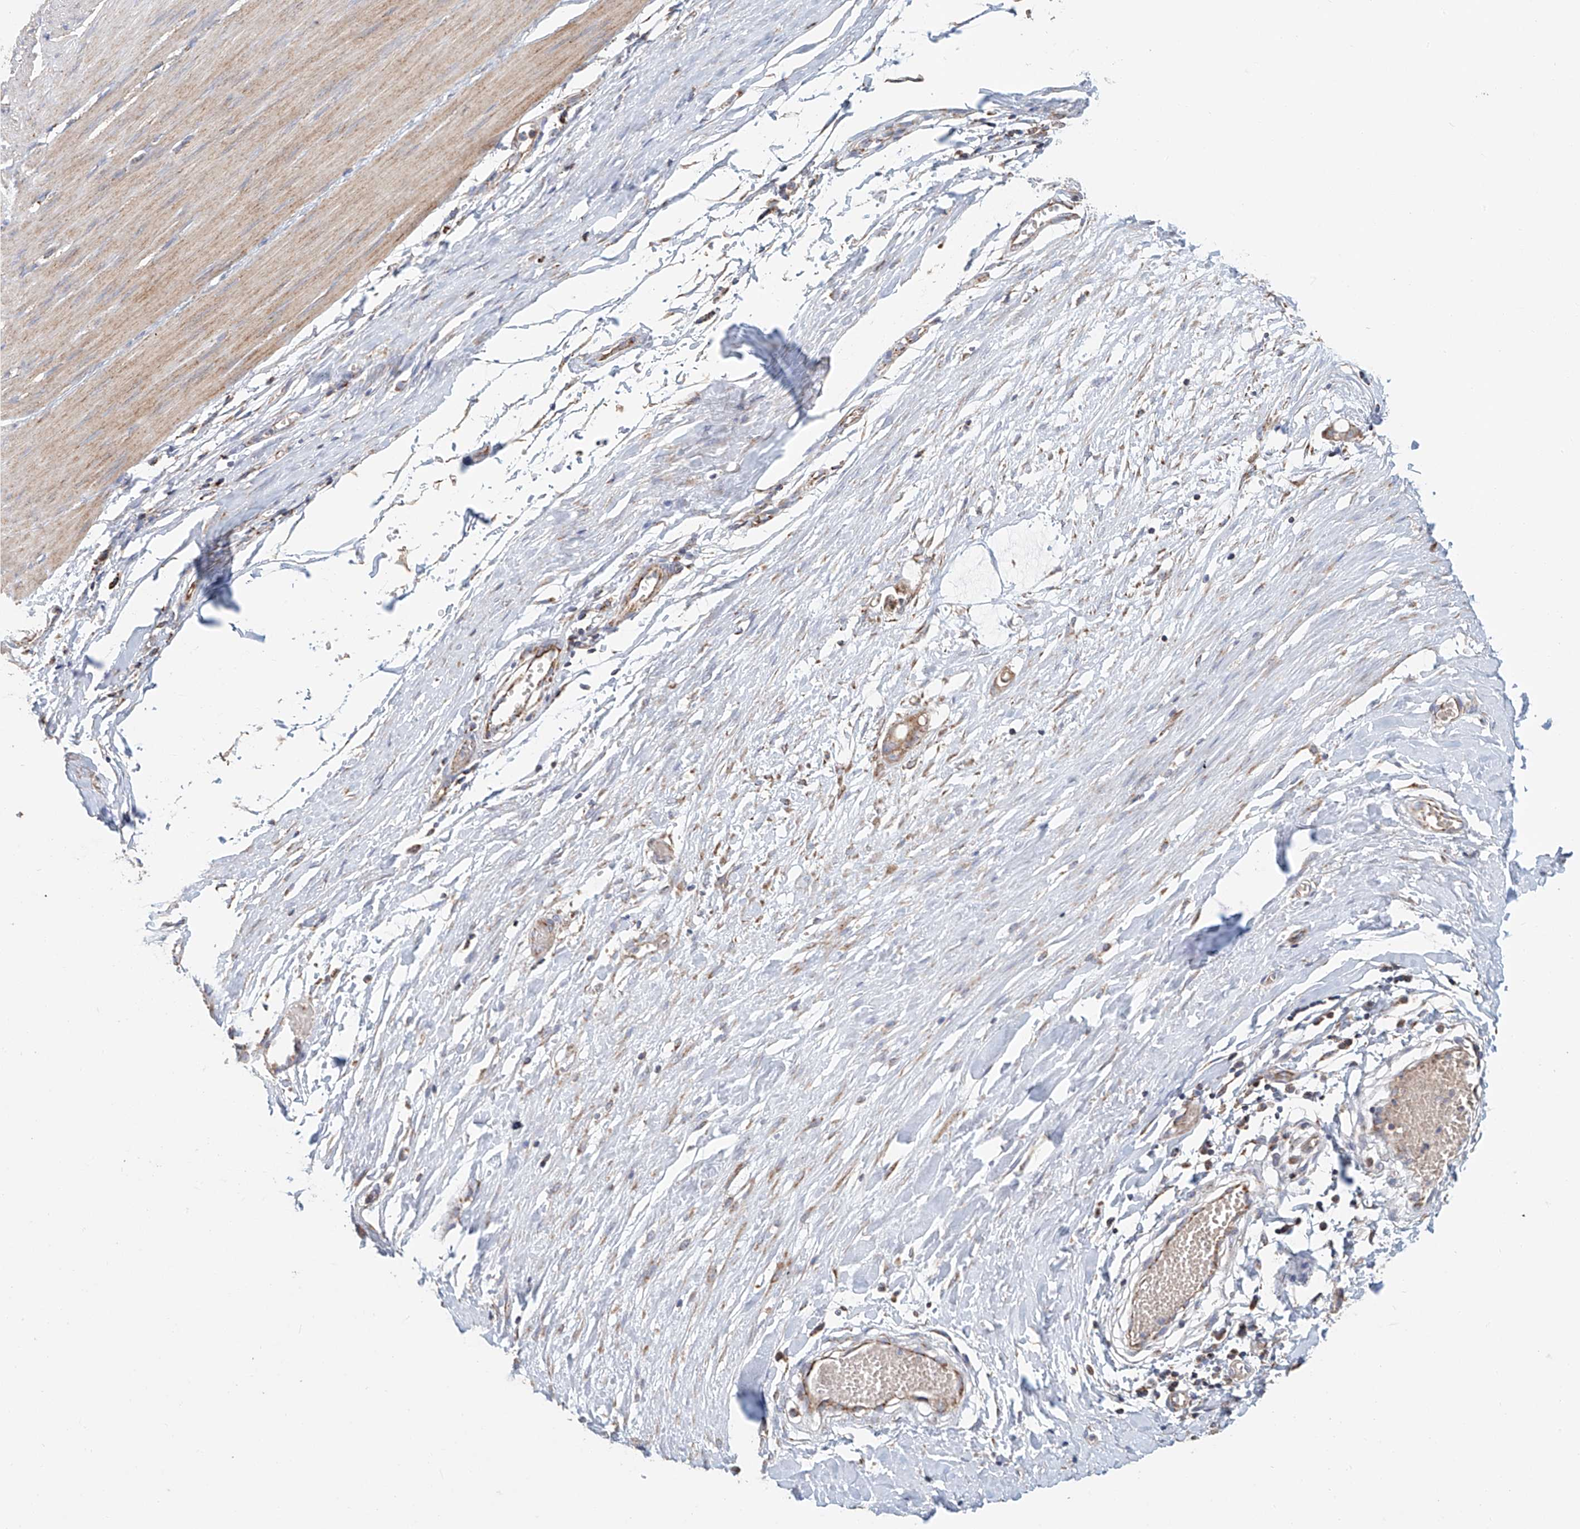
{"staining": {"intensity": "weak", "quantity": "25%-75%", "location": "cytoplasmic/membranous"}, "tissue": "smooth muscle", "cell_type": "Smooth muscle cells", "image_type": "normal", "snomed": [{"axis": "morphology", "description": "Normal tissue, NOS"}, {"axis": "morphology", "description": "Adenocarcinoma, NOS"}, {"axis": "topography", "description": "Colon"}, {"axis": "topography", "description": "Peripheral nerve tissue"}], "caption": "Normal smooth muscle exhibits weak cytoplasmic/membranous positivity in about 25%-75% of smooth muscle cells.", "gene": "MCL1", "patient": {"sex": "male", "age": 14}}